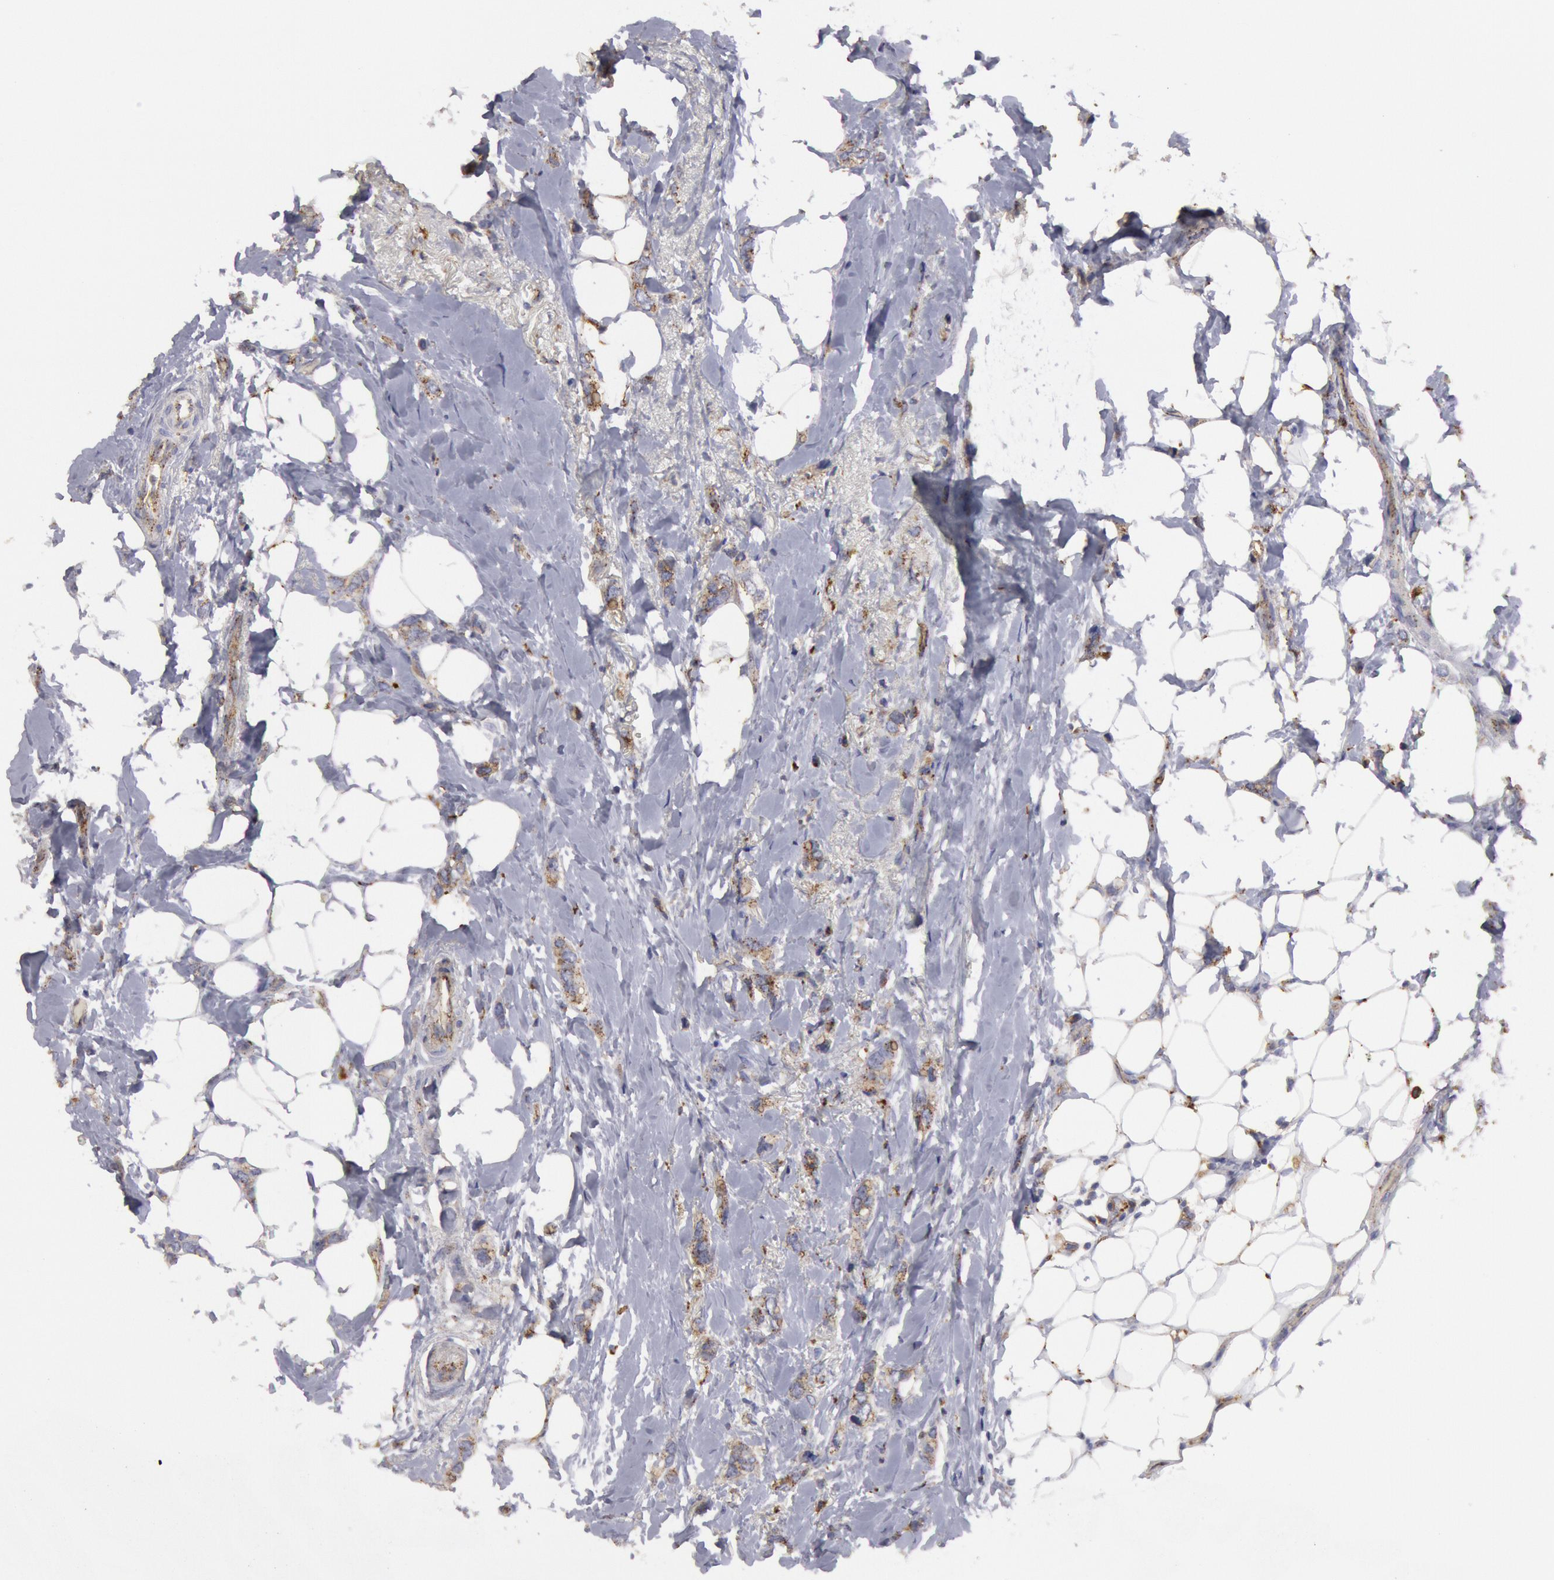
{"staining": {"intensity": "weak", "quantity": "25%-75%", "location": "cytoplasmic/membranous"}, "tissue": "breast cancer", "cell_type": "Tumor cells", "image_type": "cancer", "snomed": [{"axis": "morphology", "description": "Duct carcinoma"}, {"axis": "topography", "description": "Breast"}], "caption": "DAB immunohistochemical staining of human breast intraductal carcinoma displays weak cytoplasmic/membranous protein expression in about 25%-75% of tumor cells.", "gene": "FLOT1", "patient": {"sex": "female", "age": 72}}